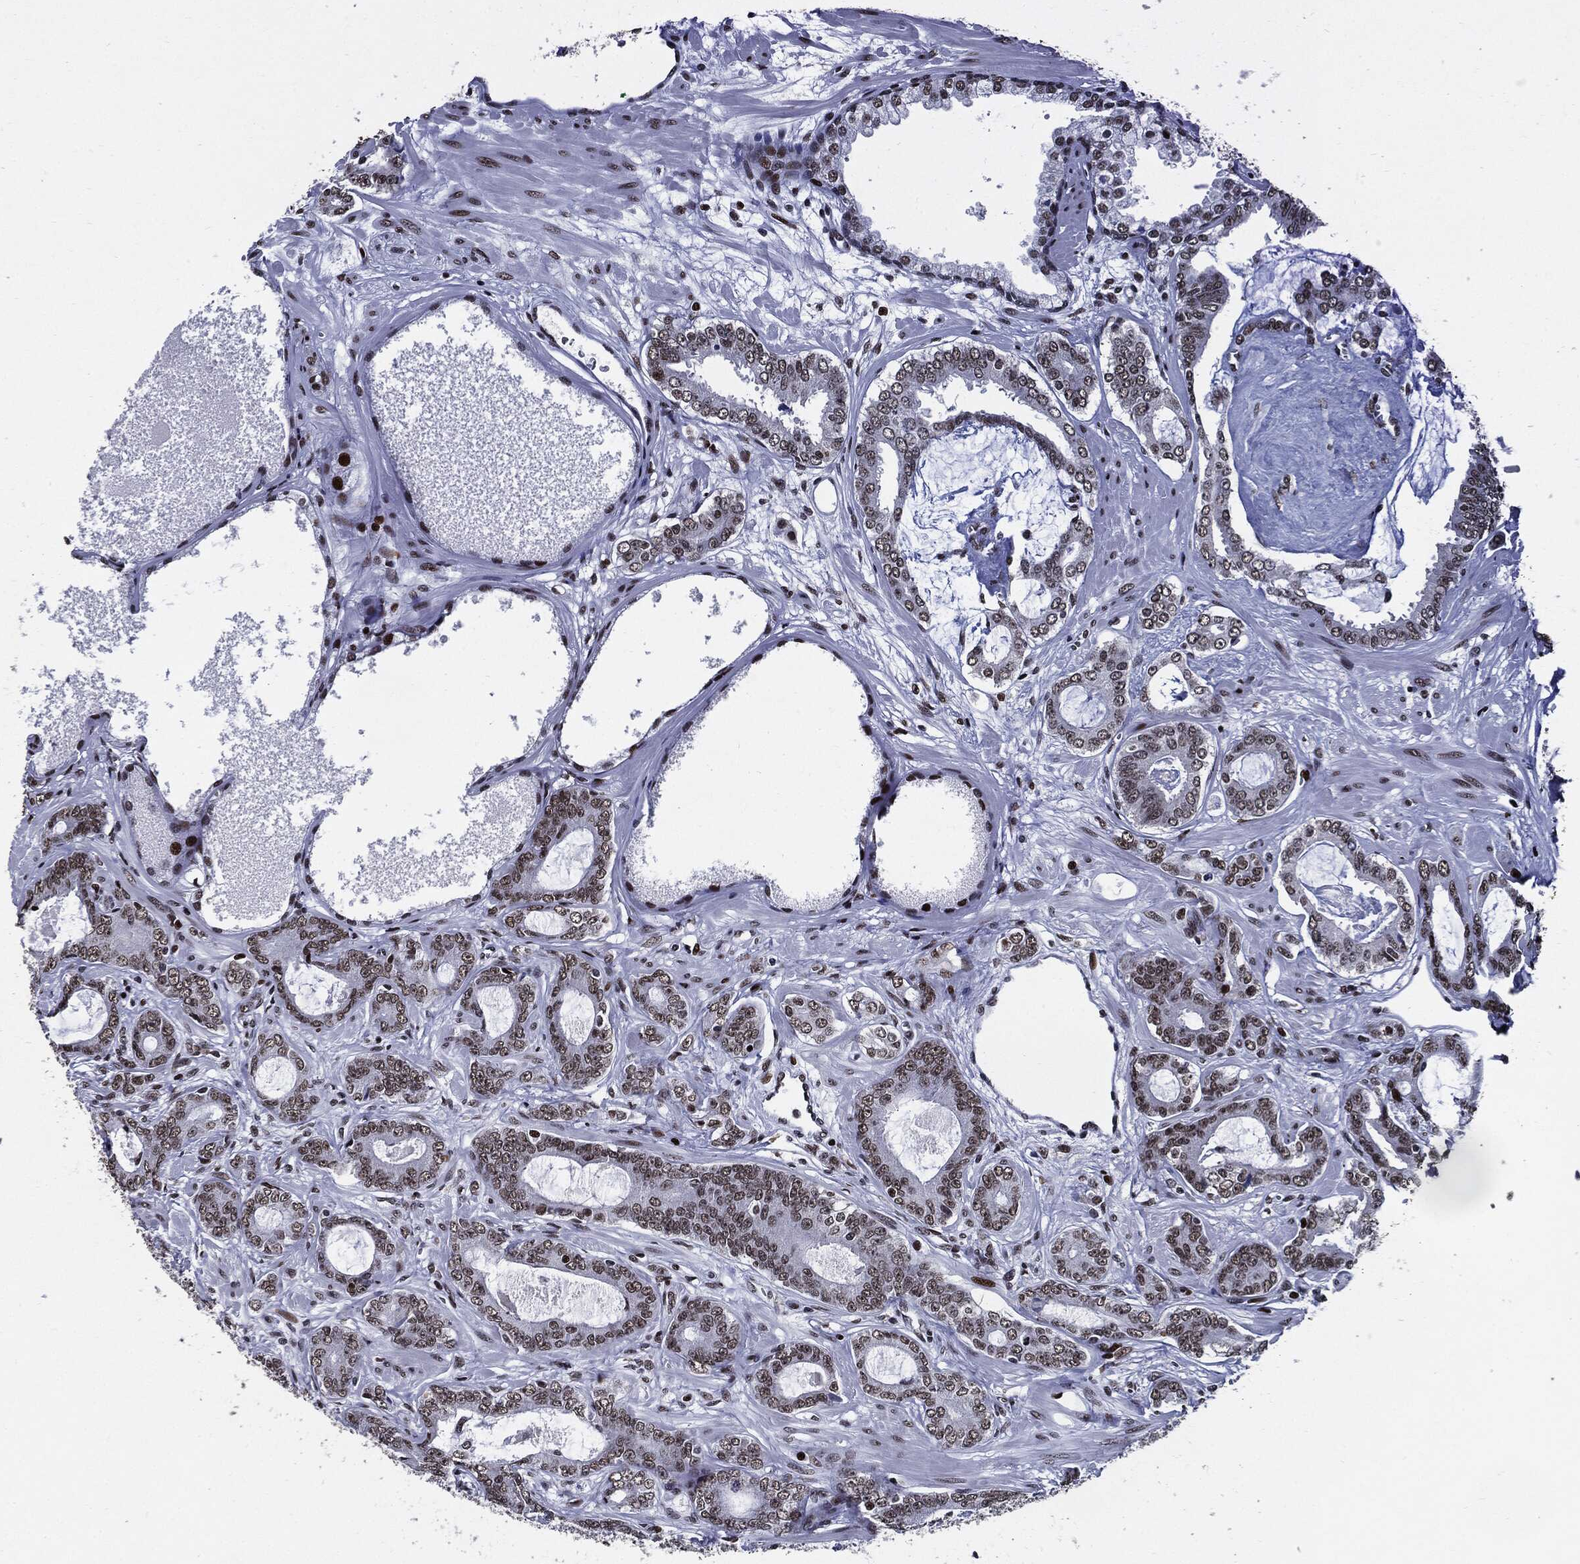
{"staining": {"intensity": "moderate", "quantity": ">75%", "location": "nuclear"}, "tissue": "prostate cancer", "cell_type": "Tumor cells", "image_type": "cancer", "snomed": [{"axis": "morphology", "description": "Adenocarcinoma, NOS"}, {"axis": "topography", "description": "Prostate"}], "caption": "Prostate cancer (adenocarcinoma) tissue shows moderate nuclear positivity in about >75% of tumor cells Immunohistochemistry (ihc) stains the protein in brown and the nuclei are stained blue.", "gene": "ZFP91", "patient": {"sex": "male", "age": 55}}